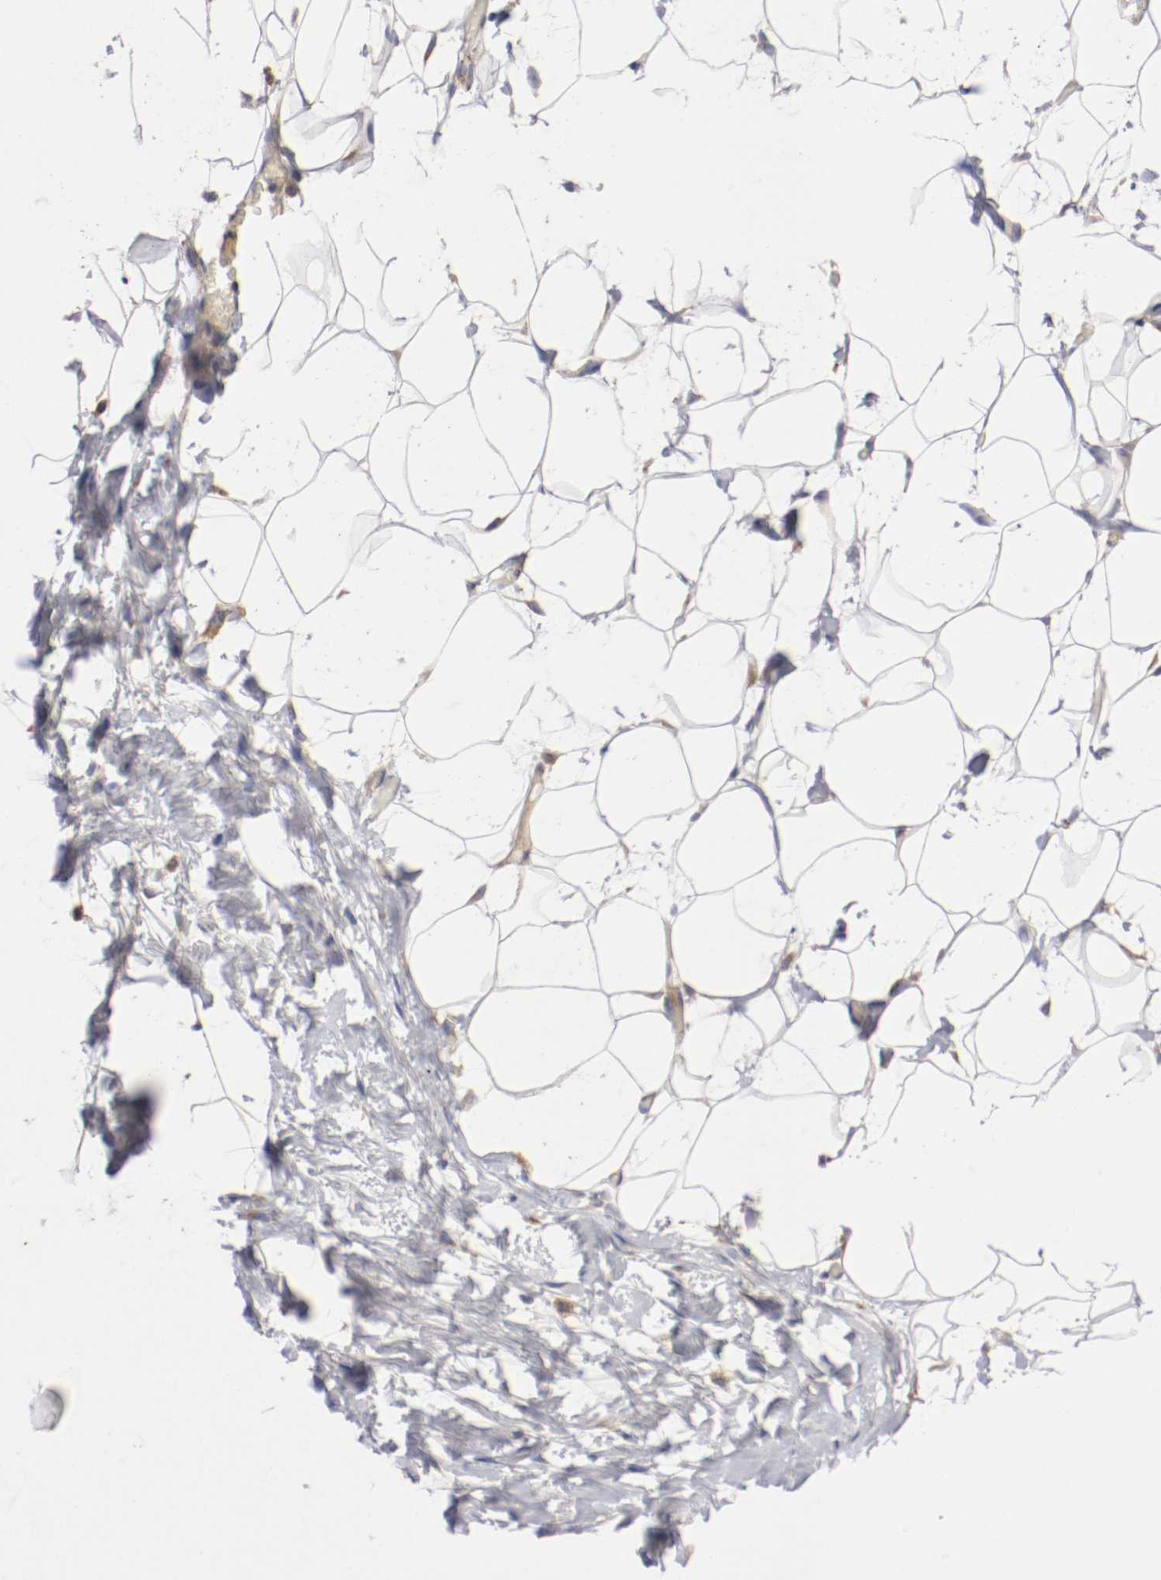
{"staining": {"intensity": "negative", "quantity": "none", "location": "none"}, "tissue": "adipose tissue", "cell_type": "Adipocytes", "image_type": "normal", "snomed": [{"axis": "morphology", "description": "Normal tissue, NOS"}, {"axis": "topography", "description": "Breast"}, {"axis": "topography", "description": "Soft tissue"}], "caption": "This photomicrograph is of normal adipose tissue stained with immunohistochemistry to label a protein in brown with the nuclei are counter-stained blue. There is no expression in adipocytes.", "gene": "TRAF2", "patient": {"sex": "female", "age": 25}}